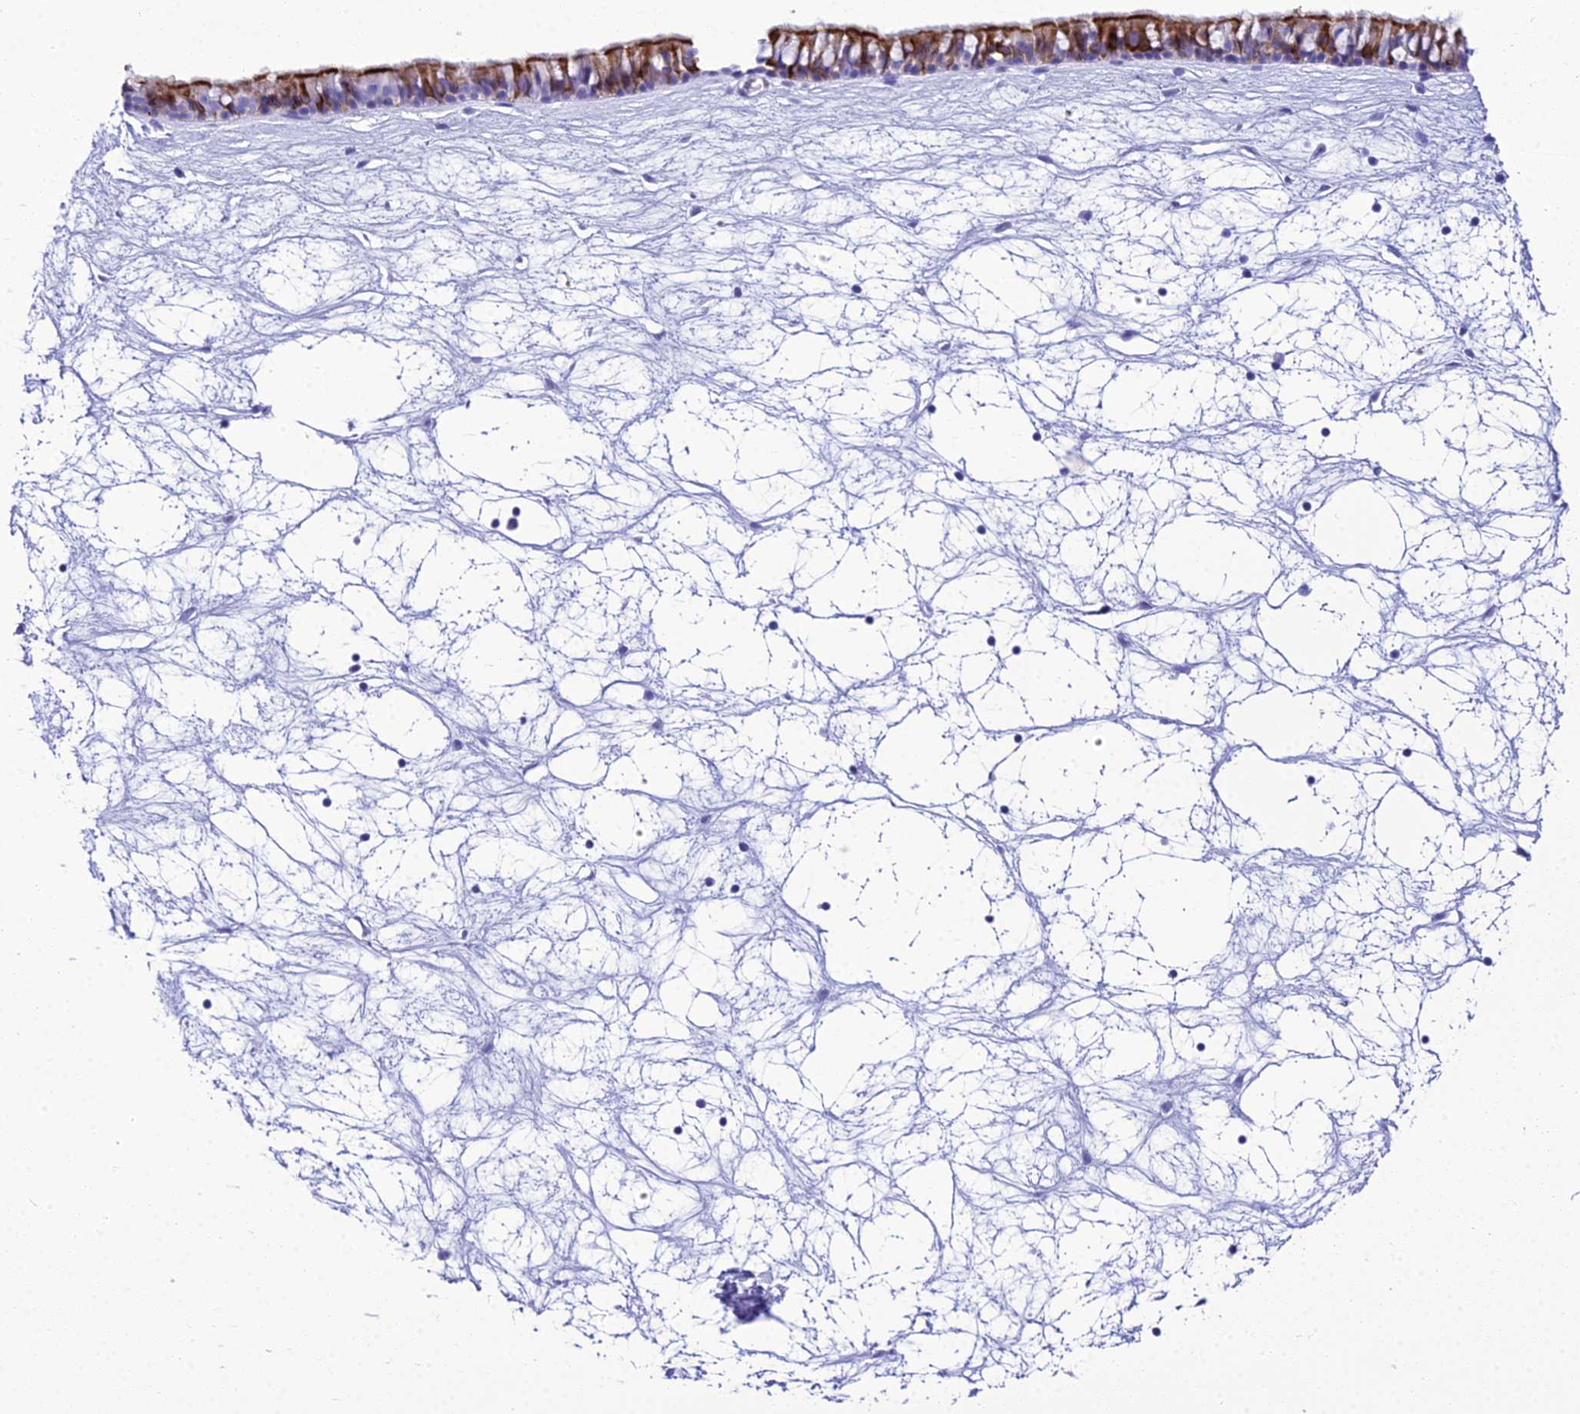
{"staining": {"intensity": "strong", "quantity": "25%-75%", "location": "cytoplasmic/membranous"}, "tissue": "nasopharynx", "cell_type": "Respiratory epithelial cells", "image_type": "normal", "snomed": [{"axis": "morphology", "description": "Normal tissue, NOS"}, {"axis": "topography", "description": "Nasopharynx"}], "caption": "Brown immunohistochemical staining in unremarkable nasopharynx demonstrates strong cytoplasmic/membranous positivity in approximately 25%-75% of respiratory epithelial cells.", "gene": "ZNF442", "patient": {"sex": "male", "age": 64}}